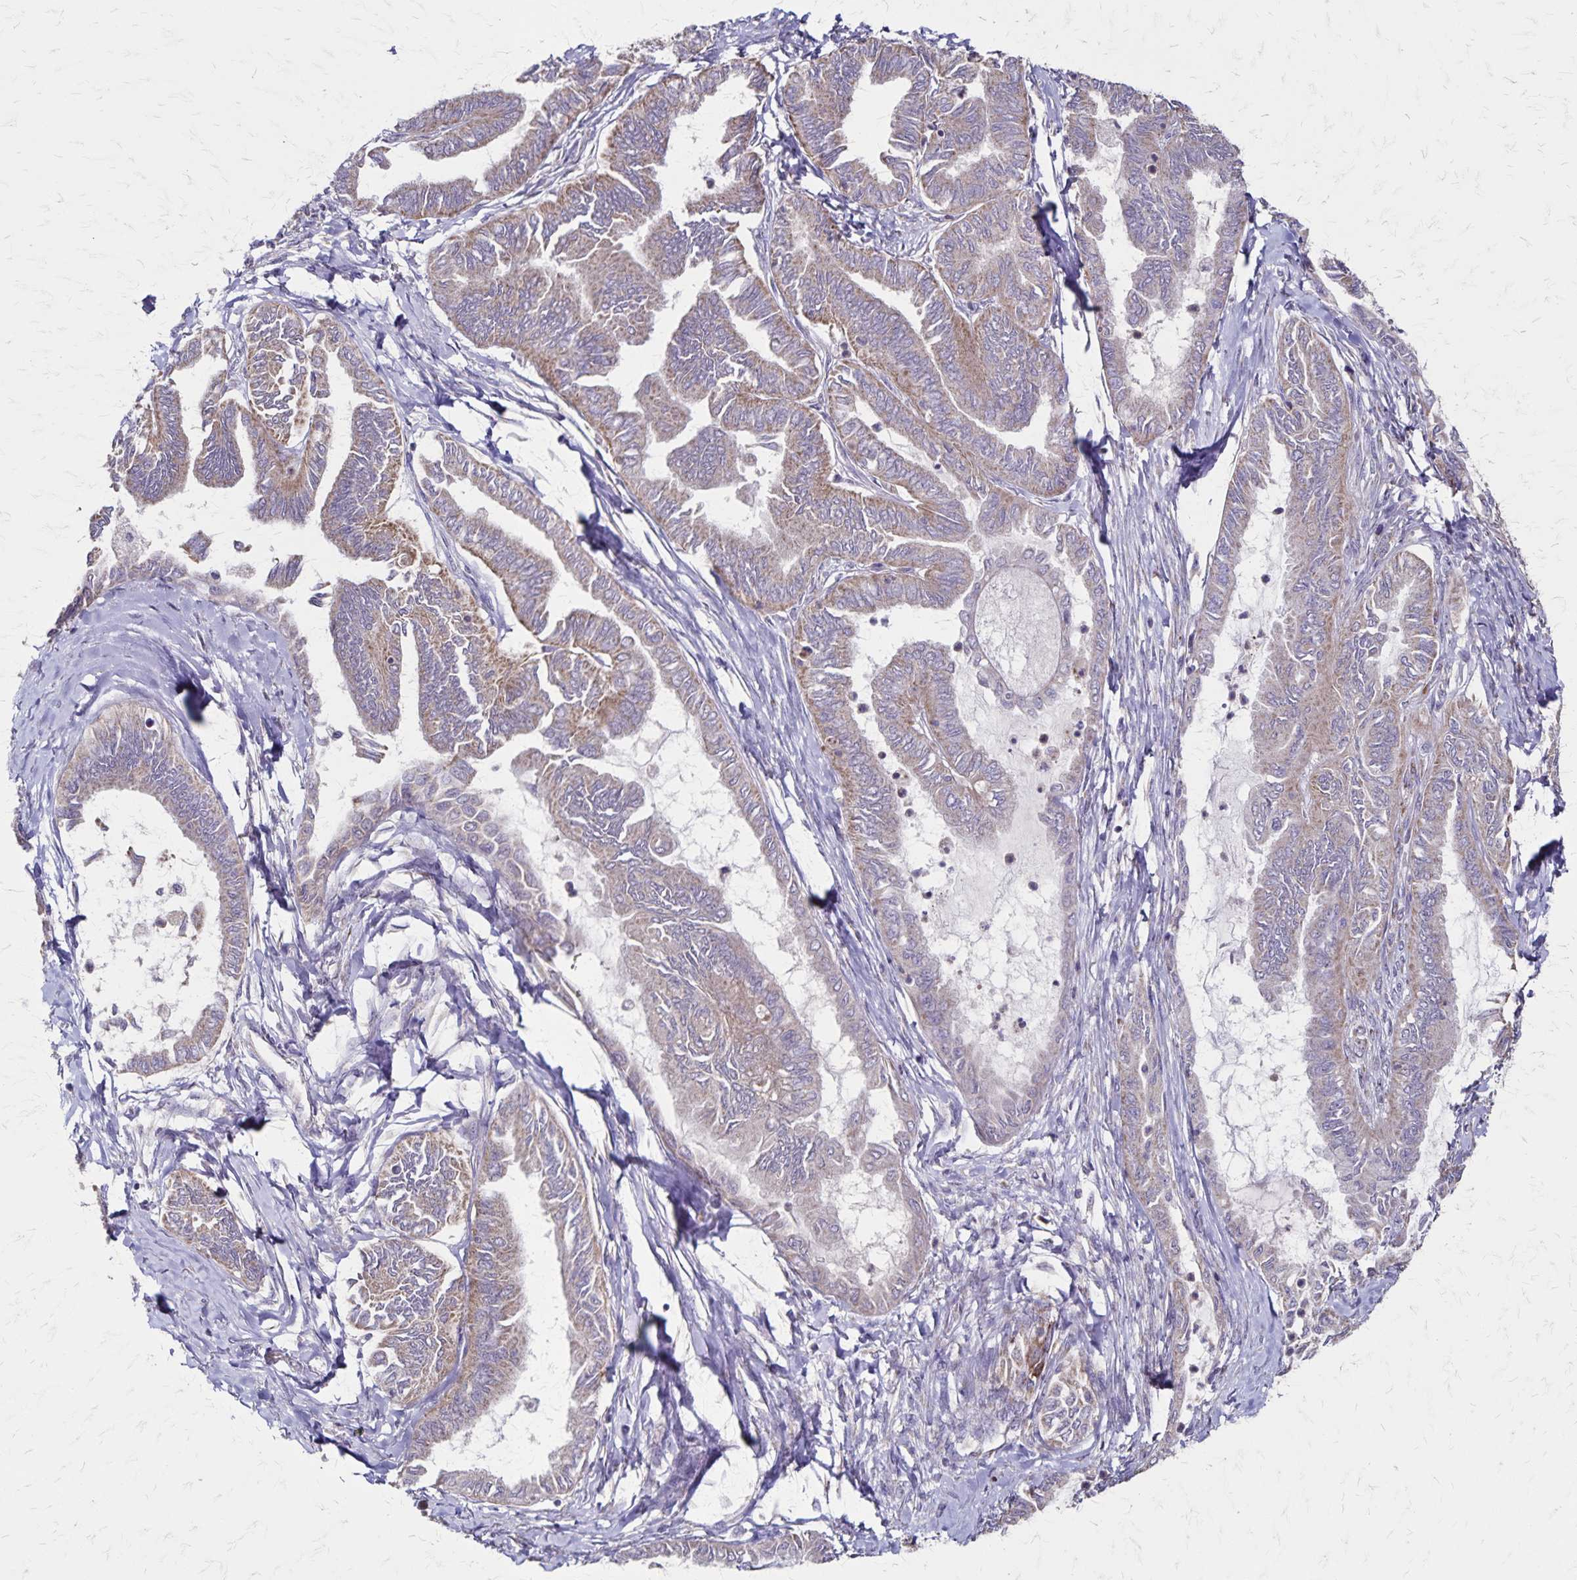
{"staining": {"intensity": "weak", "quantity": "<25%", "location": "cytoplasmic/membranous"}, "tissue": "ovarian cancer", "cell_type": "Tumor cells", "image_type": "cancer", "snomed": [{"axis": "morphology", "description": "Carcinoma, endometroid"}, {"axis": "topography", "description": "Ovary"}], "caption": "IHC histopathology image of ovarian cancer stained for a protein (brown), which displays no staining in tumor cells. The staining is performed using DAB (3,3'-diaminobenzidine) brown chromogen with nuclei counter-stained in using hematoxylin.", "gene": "NFS1", "patient": {"sex": "female", "age": 70}}